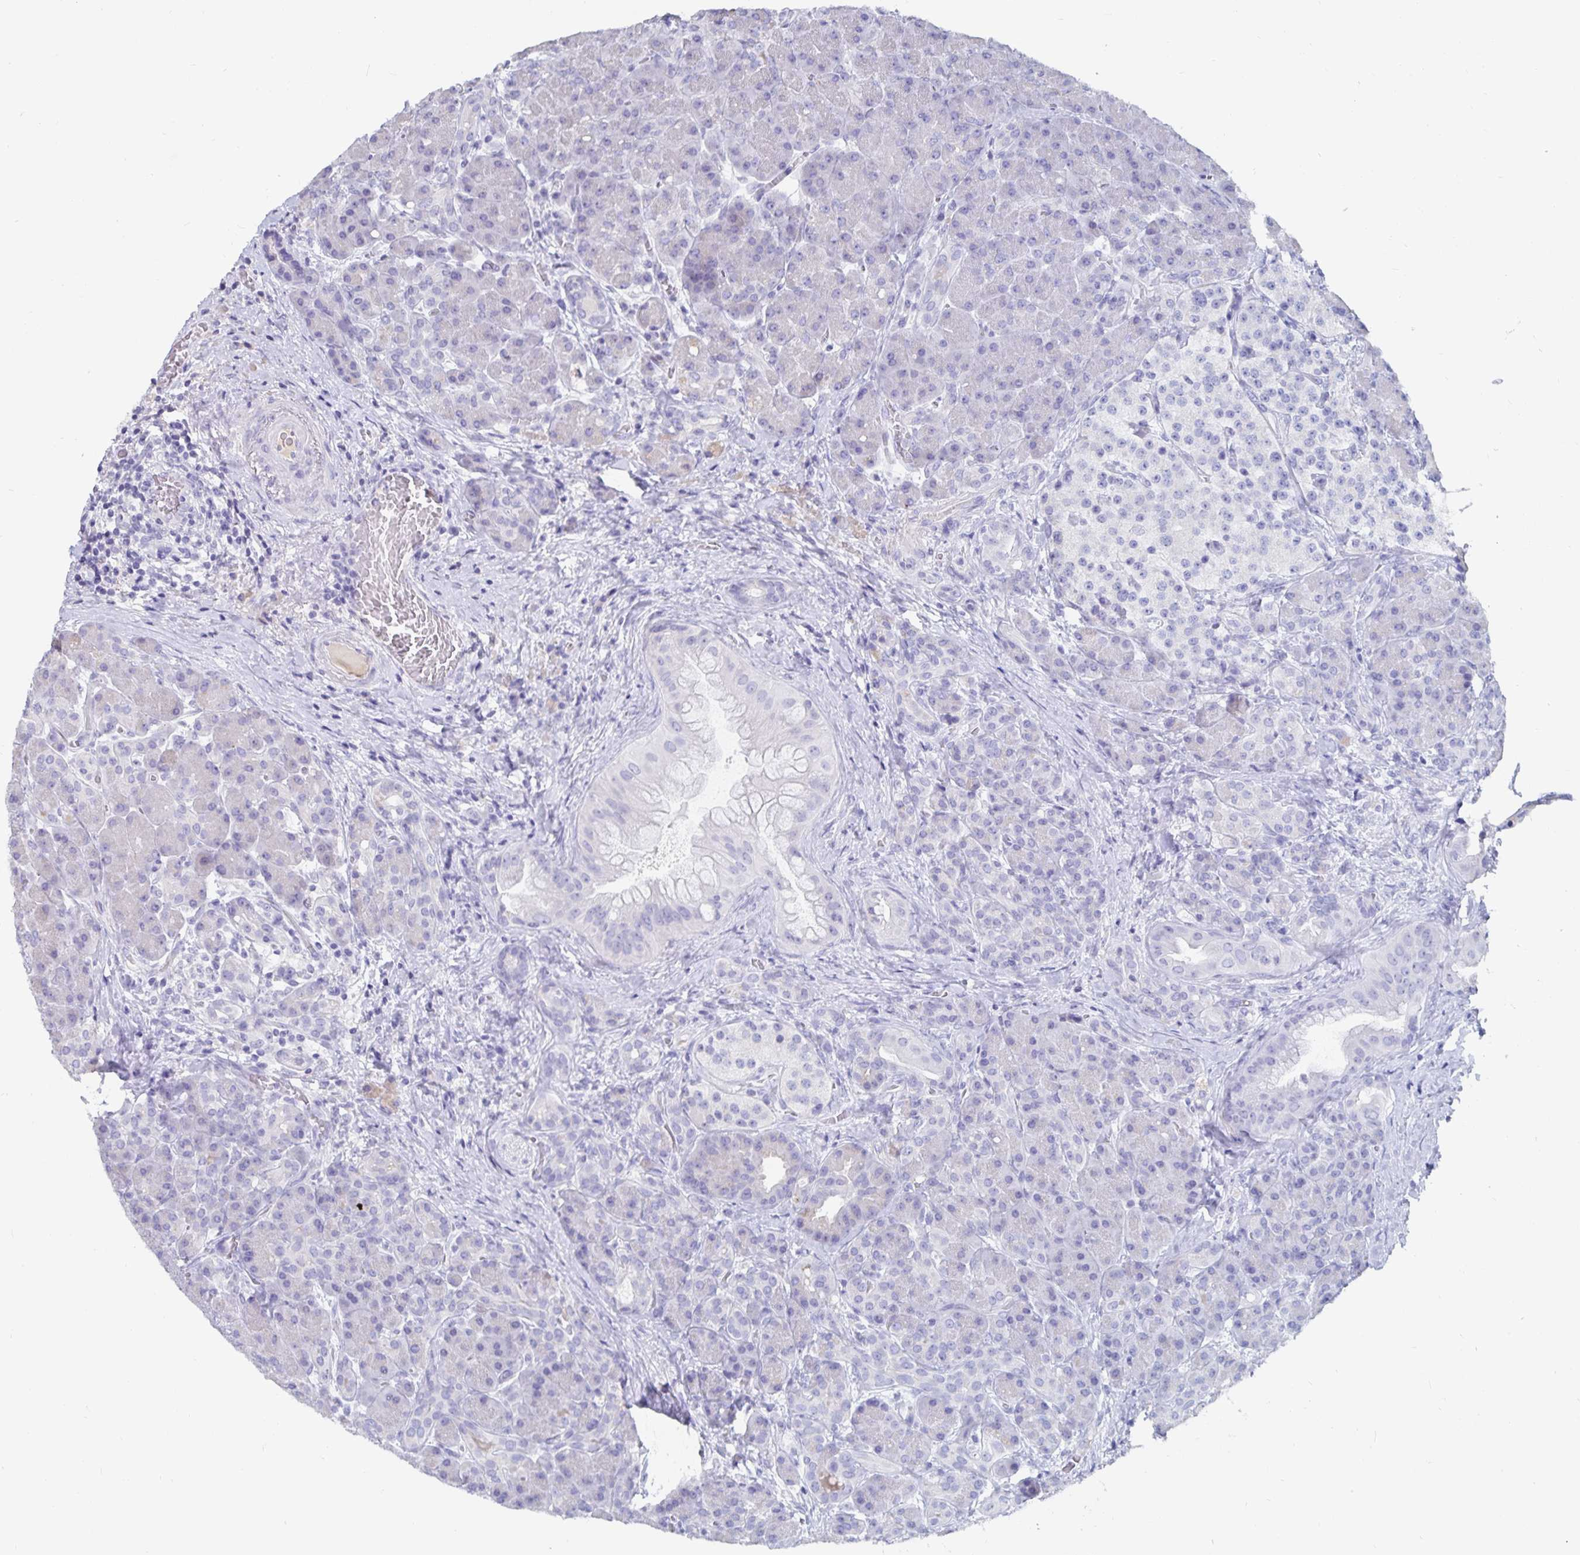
{"staining": {"intensity": "negative", "quantity": "none", "location": "none"}, "tissue": "pancreas", "cell_type": "Exocrine glandular cells", "image_type": "normal", "snomed": [{"axis": "morphology", "description": "Normal tissue, NOS"}, {"axis": "topography", "description": "Pancreas"}], "caption": "Pancreas stained for a protein using immunohistochemistry (IHC) displays no positivity exocrine glandular cells.", "gene": "CFAP69", "patient": {"sex": "male", "age": 55}}